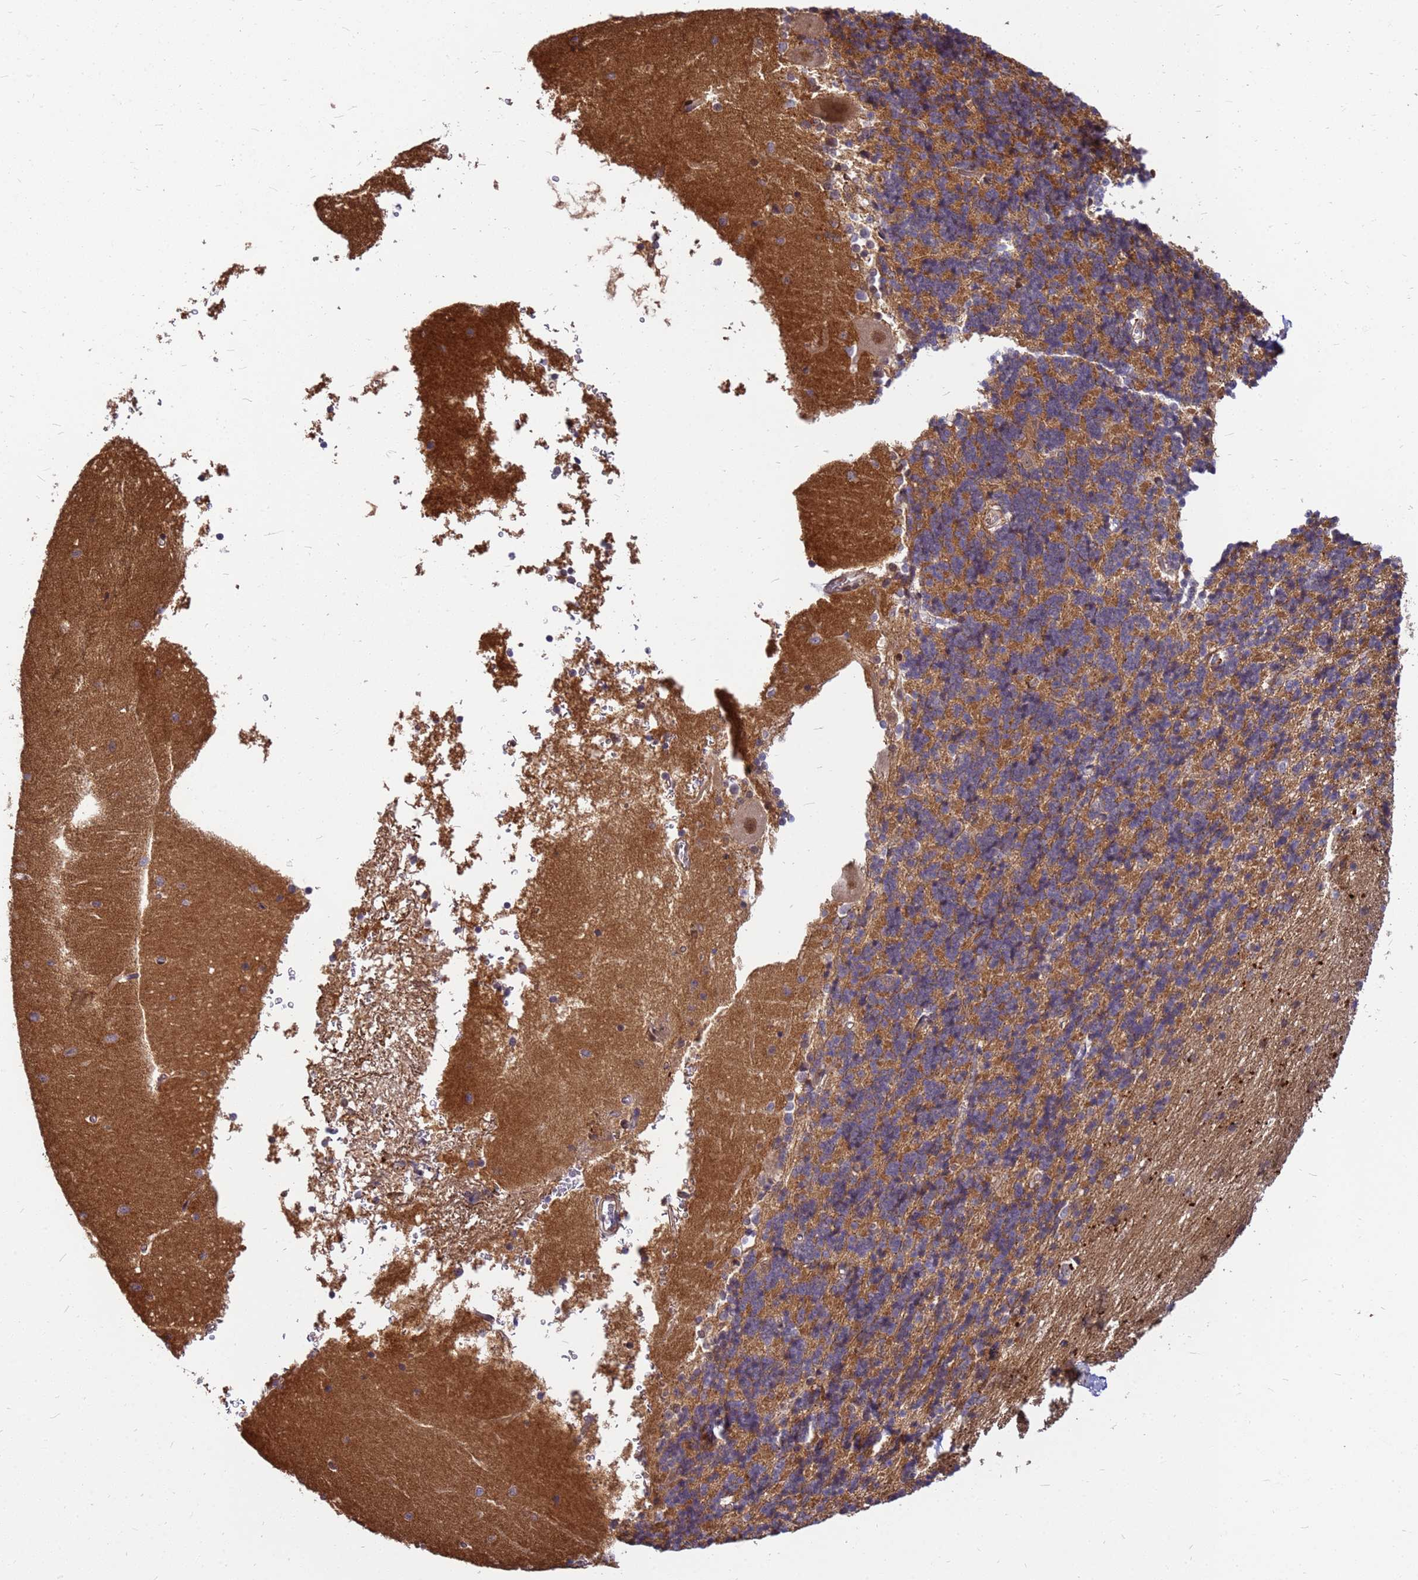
{"staining": {"intensity": "moderate", "quantity": ">75%", "location": "cytoplasmic/membranous"}, "tissue": "cerebellum", "cell_type": "Cells in granular layer", "image_type": "normal", "snomed": [{"axis": "morphology", "description": "Normal tissue, NOS"}, {"axis": "topography", "description": "Cerebellum"}], "caption": "The histopathology image exhibits staining of benign cerebellum, revealing moderate cytoplasmic/membranous protein staining (brown color) within cells in granular layer.", "gene": "DUS4L", "patient": {"sex": "male", "age": 37}}